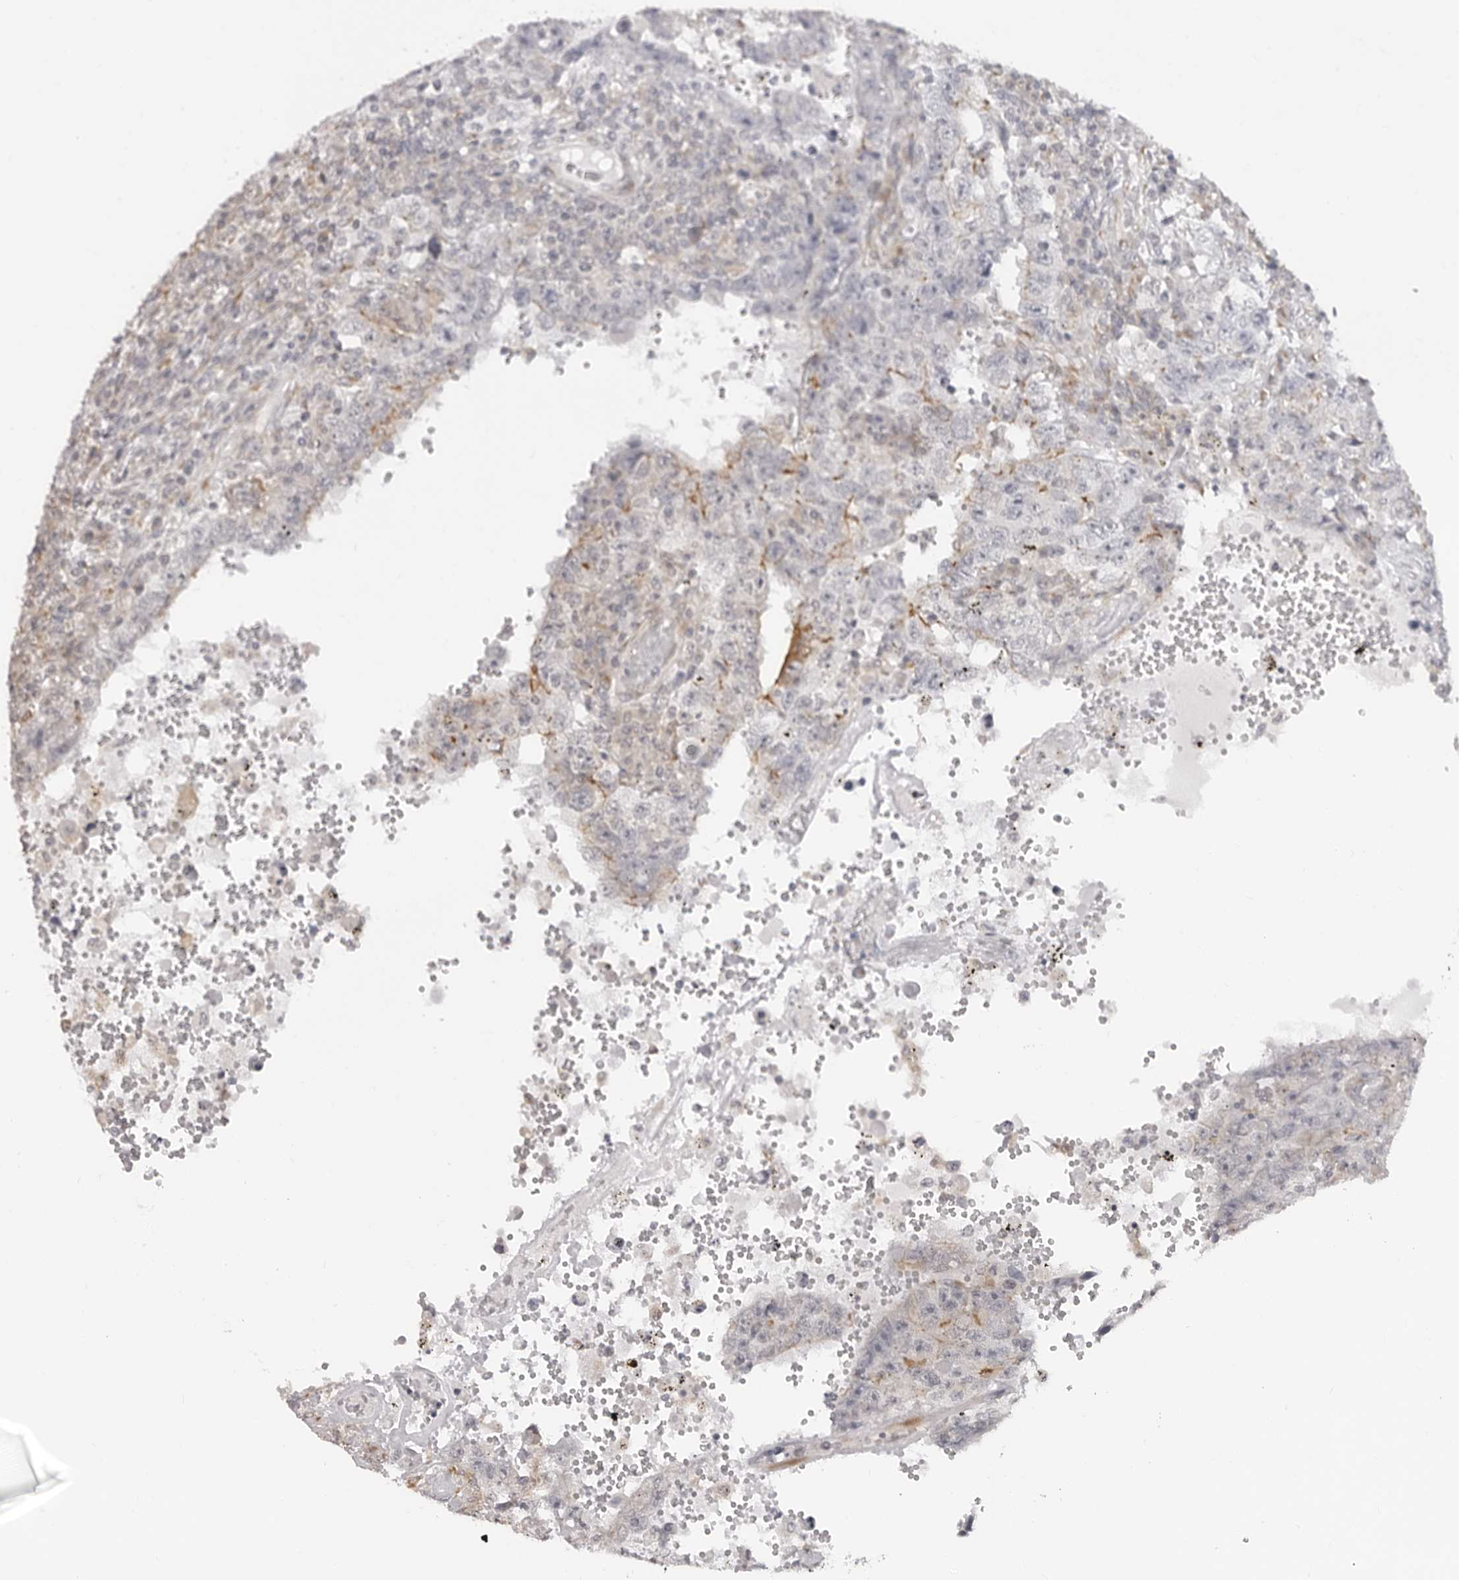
{"staining": {"intensity": "moderate", "quantity": "<25%", "location": "cytoplasmic/membranous"}, "tissue": "testis cancer", "cell_type": "Tumor cells", "image_type": "cancer", "snomed": [{"axis": "morphology", "description": "Carcinoma, Embryonal, NOS"}, {"axis": "topography", "description": "Testis"}], "caption": "Testis cancer (embryonal carcinoma) stained with immunohistochemistry demonstrates moderate cytoplasmic/membranous expression in about <25% of tumor cells. The protein is stained brown, and the nuclei are stained in blue (DAB (3,3'-diaminobenzidine) IHC with brightfield microscopy, high magnification).", "gene": "SRGAP2", "patient": {"sex": "male", "age": 26}}